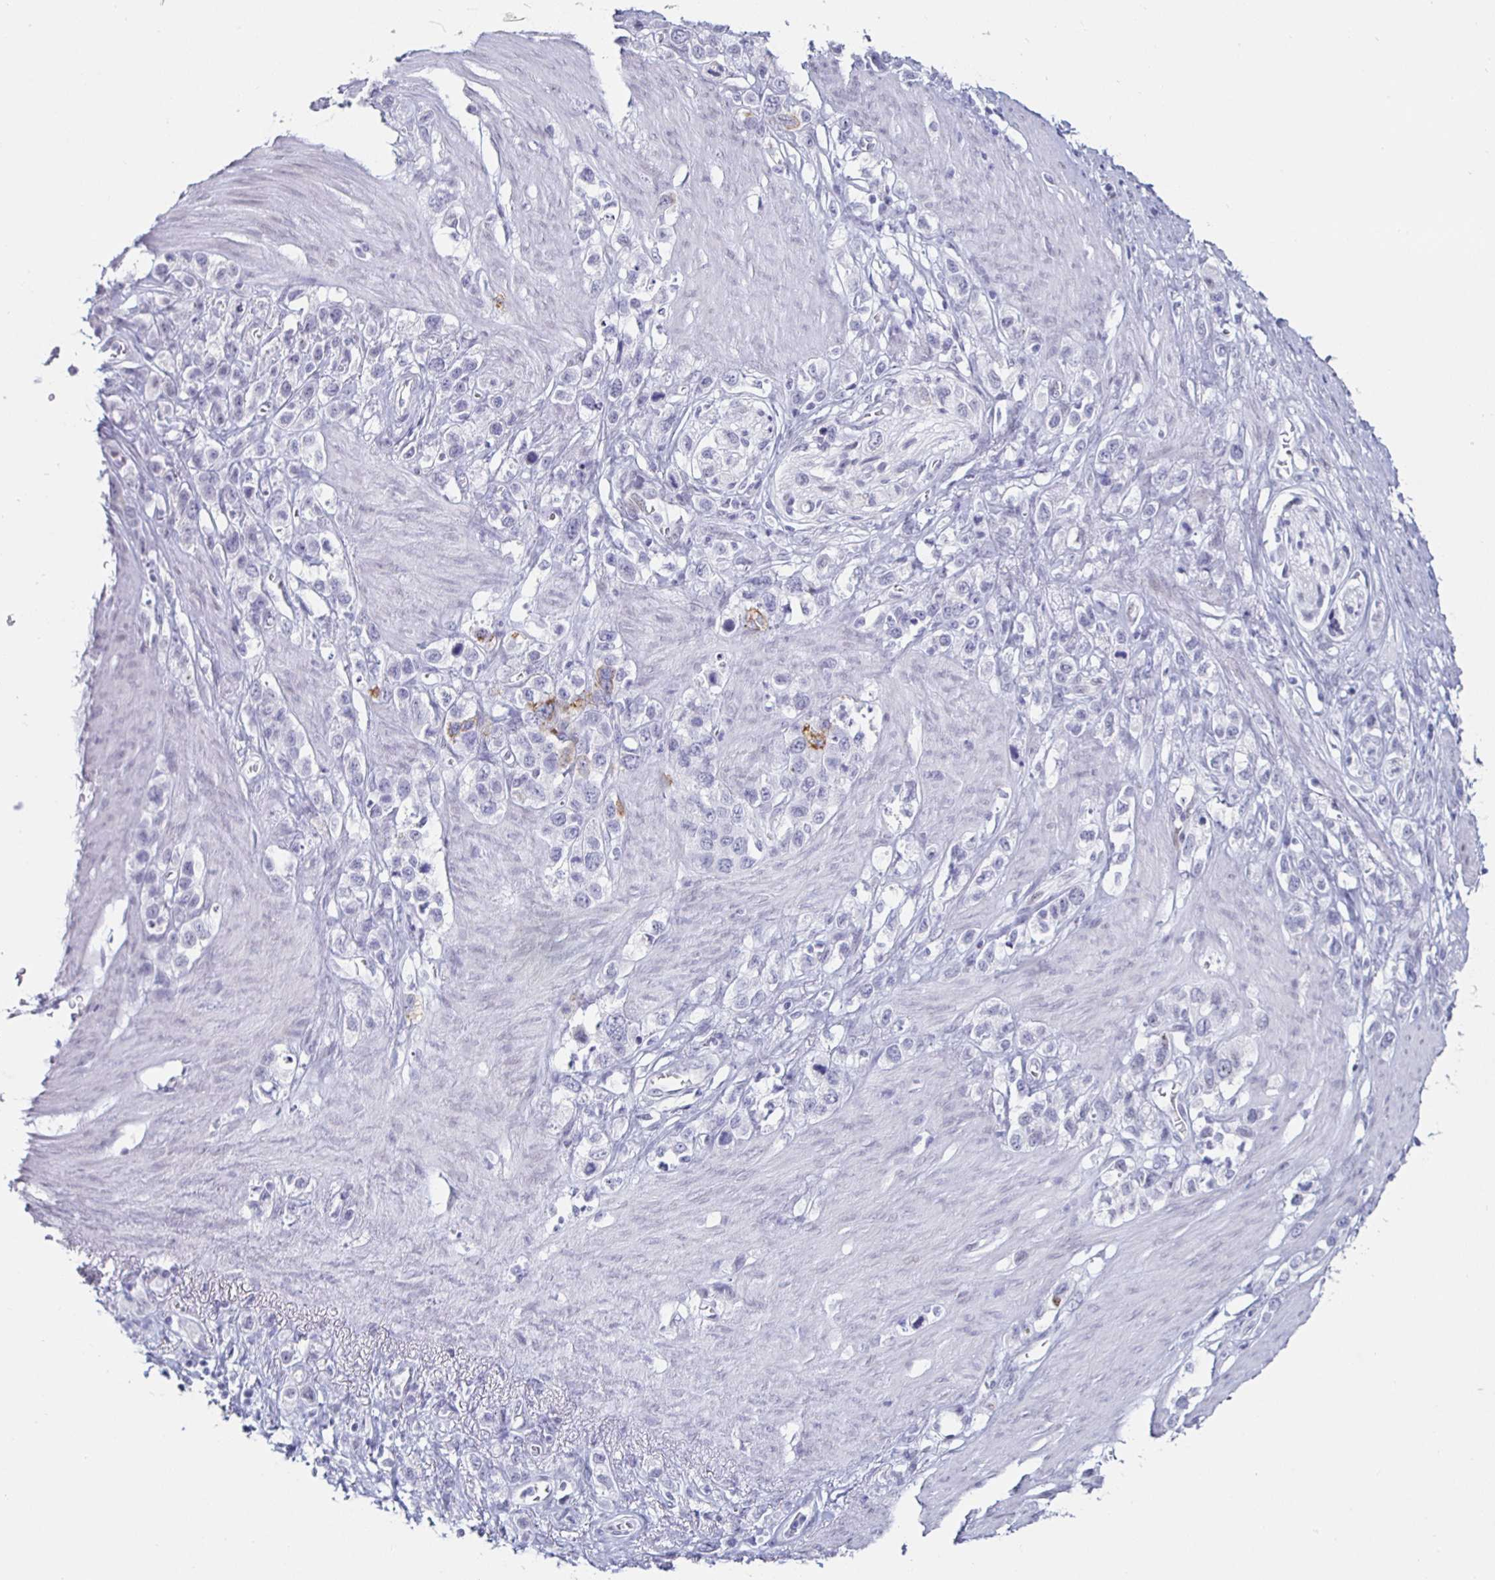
{"staining": {"intensity": "negative", "quantity": "none", "location": "none"}, "tissue": "stomach cancer", "cell_type": "Tumor cells", "image_type": "cancer", "snomed": [{"axis": "morphology", "description": "Adenocarcinoma, NOS"}, {"axis": "topography", "description": "Stomach"}], "caption": "Adenocarcinoma (stomach) stained for a protein using immunohistochemistry reveals no positivity tumor cells.", "gene": "KRT4", "patient": {"sex": "female", "age": 65}}